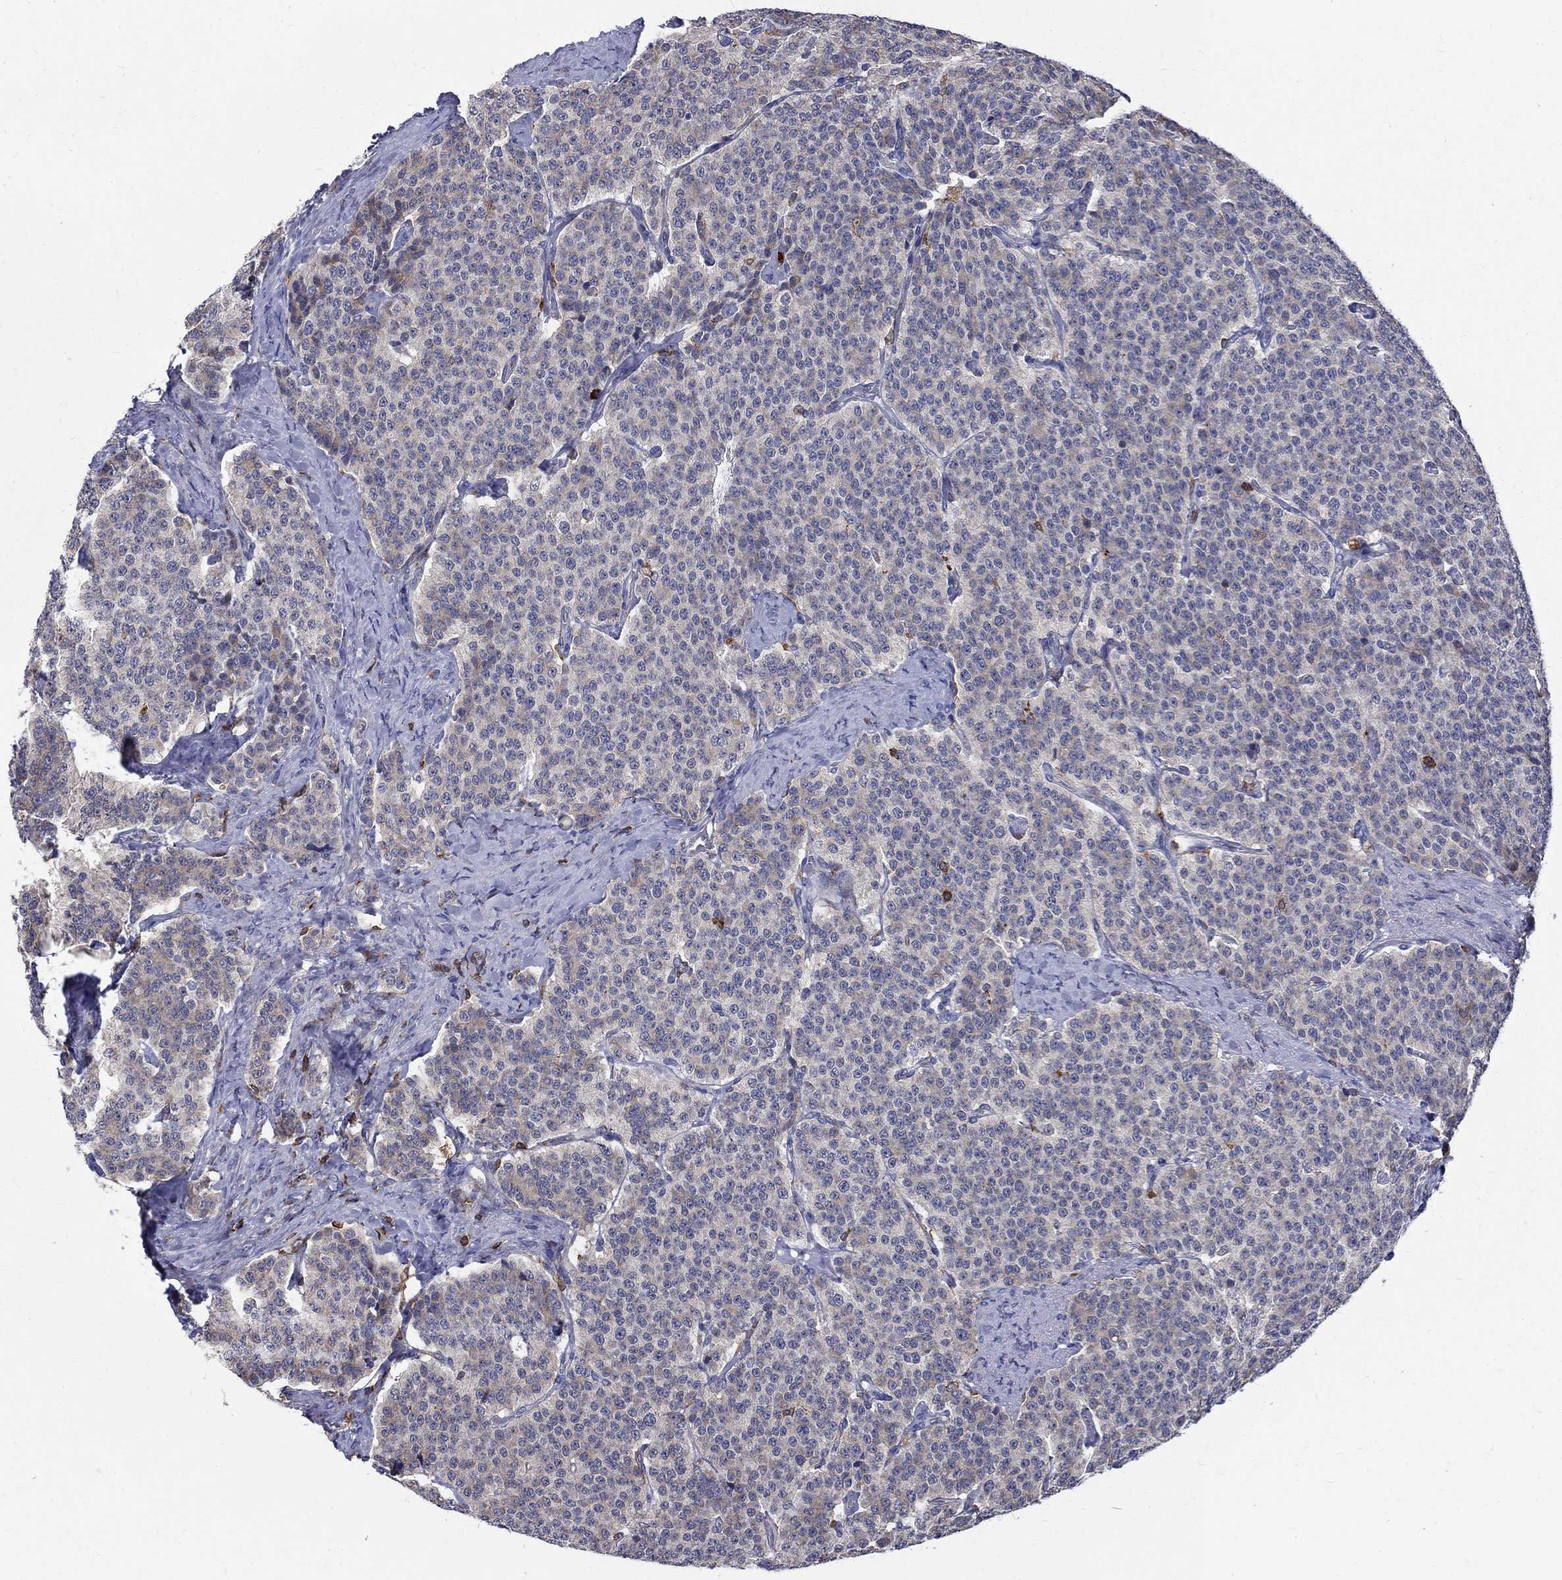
{"staining": {"intensity": "weak", "quantity": "25%-75%", "location": "cytoplasmic/membranous"}, "tissue": "carcinoid", "cell_type": "Tumor cells", "image_type": "cancer", "snomed": [{"axis": "morphology", "description": "Carcinoid, malignant, NOS"}, {"axis": "topography", "description": "Small intestine"}], "caption": "Immunohistochemical staining of human carcinoid shows low levels of weak cytoplasmic/membranous staining in about 25%-75% of tumor cells. (Stains: DAB in brown, nuclei in blue, Microscopy: brightfield microscopy at high magnification).", "gene": "AGAP2", "patient": {"sex": "female", "age": 58}}